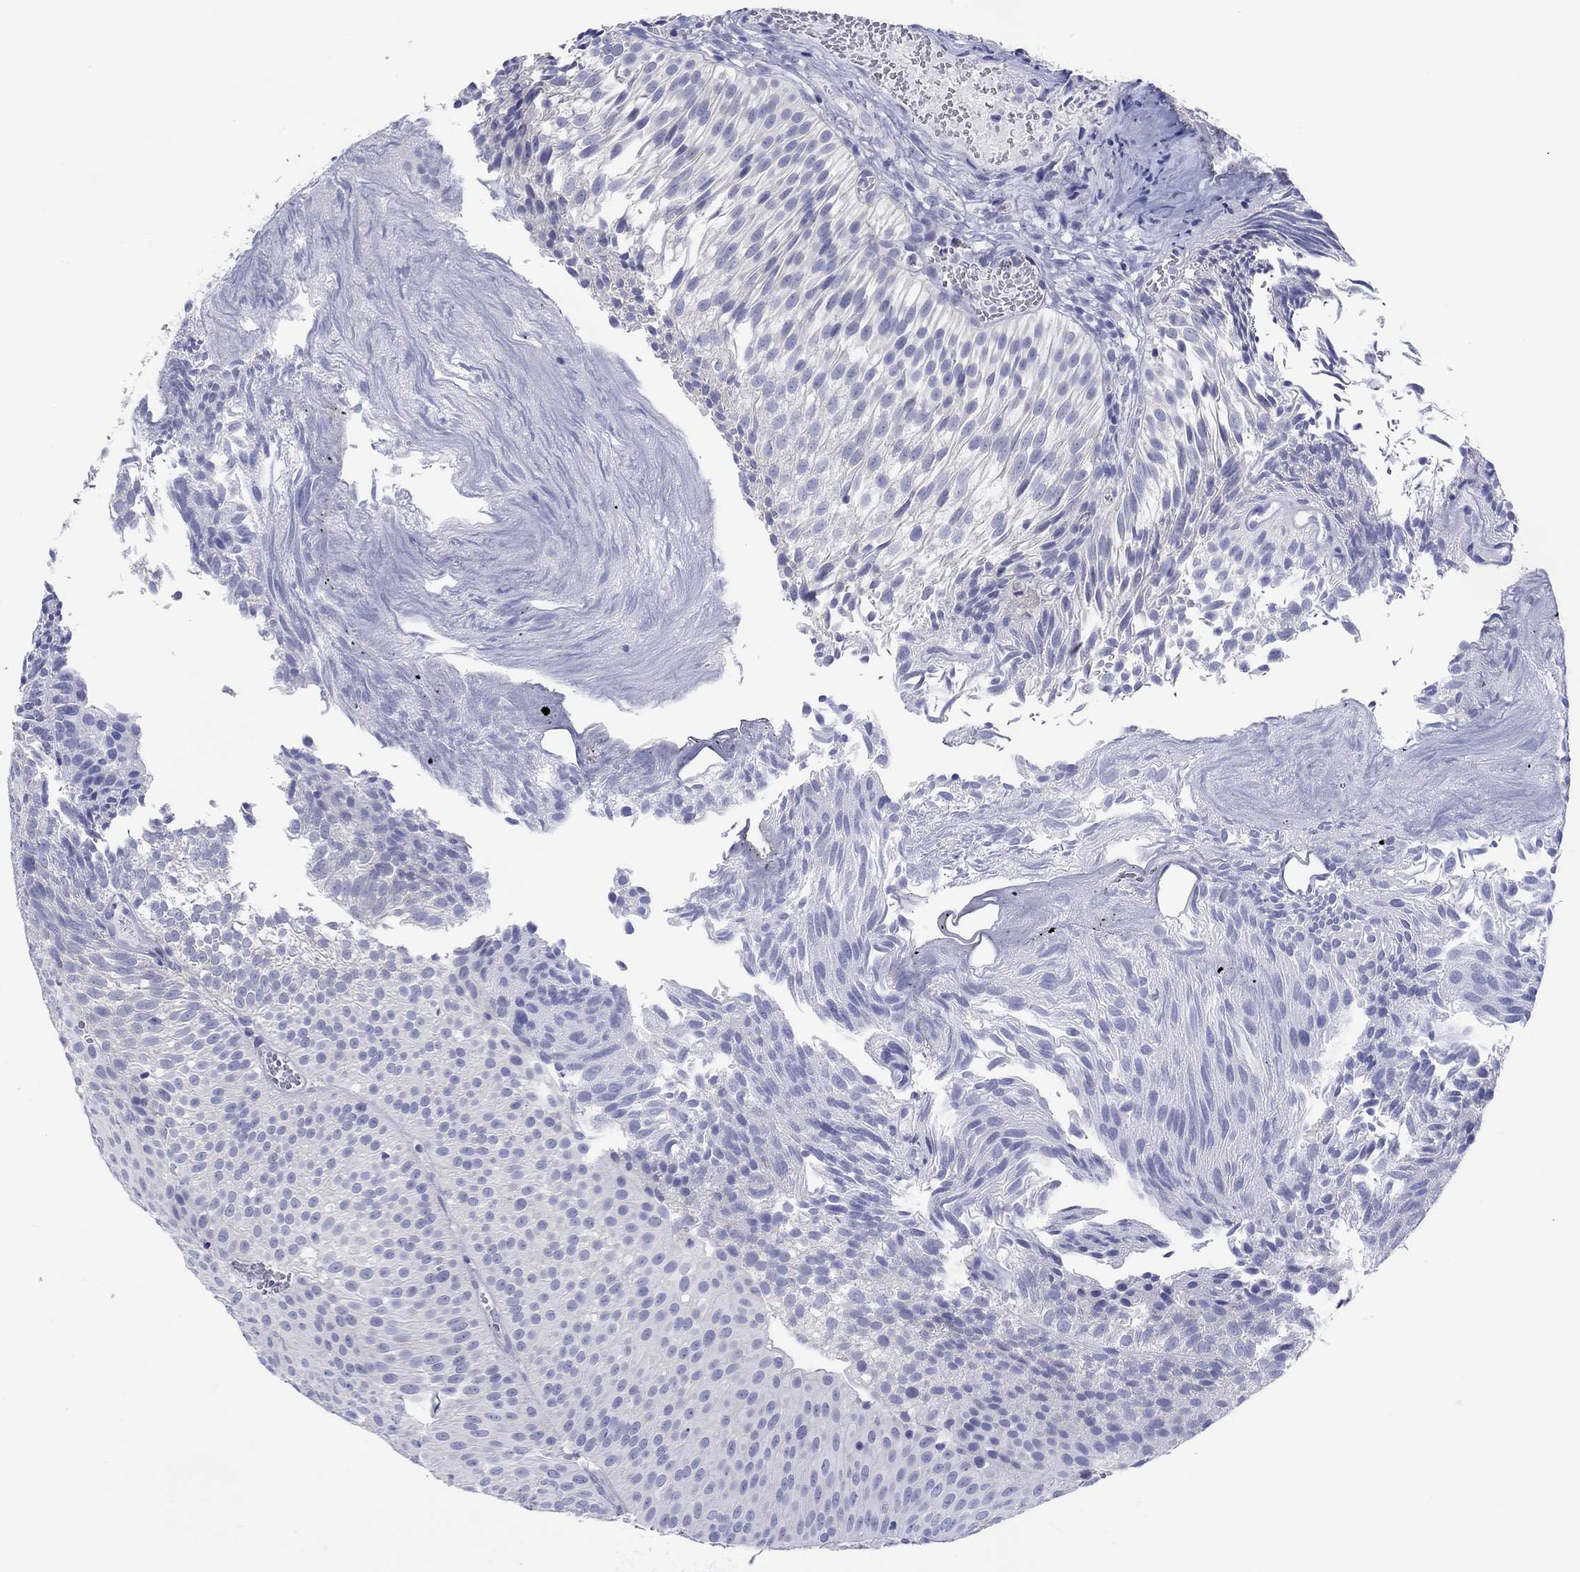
{"staining": {"intensity": "negative", "quantity": "none", "location": "none"}, "tissue": "urothelial cancer", "cell_type": "Tumor cells", "image_type": "cancer", "snomed": [{"axis": "morphology", "description": "Urothelial carcinoma, Low grade"}, {"axis": "topography", "description": "Urinary bladder"}], "caption": "There is no significant expression in tumor cells of urothelial cancer. The staining is performed using DAB brown chromogen with nuclei counter-stained in using hematoxylin.", "gene": "ERICH3", "patient": {"sex": "male", "age": 65}}